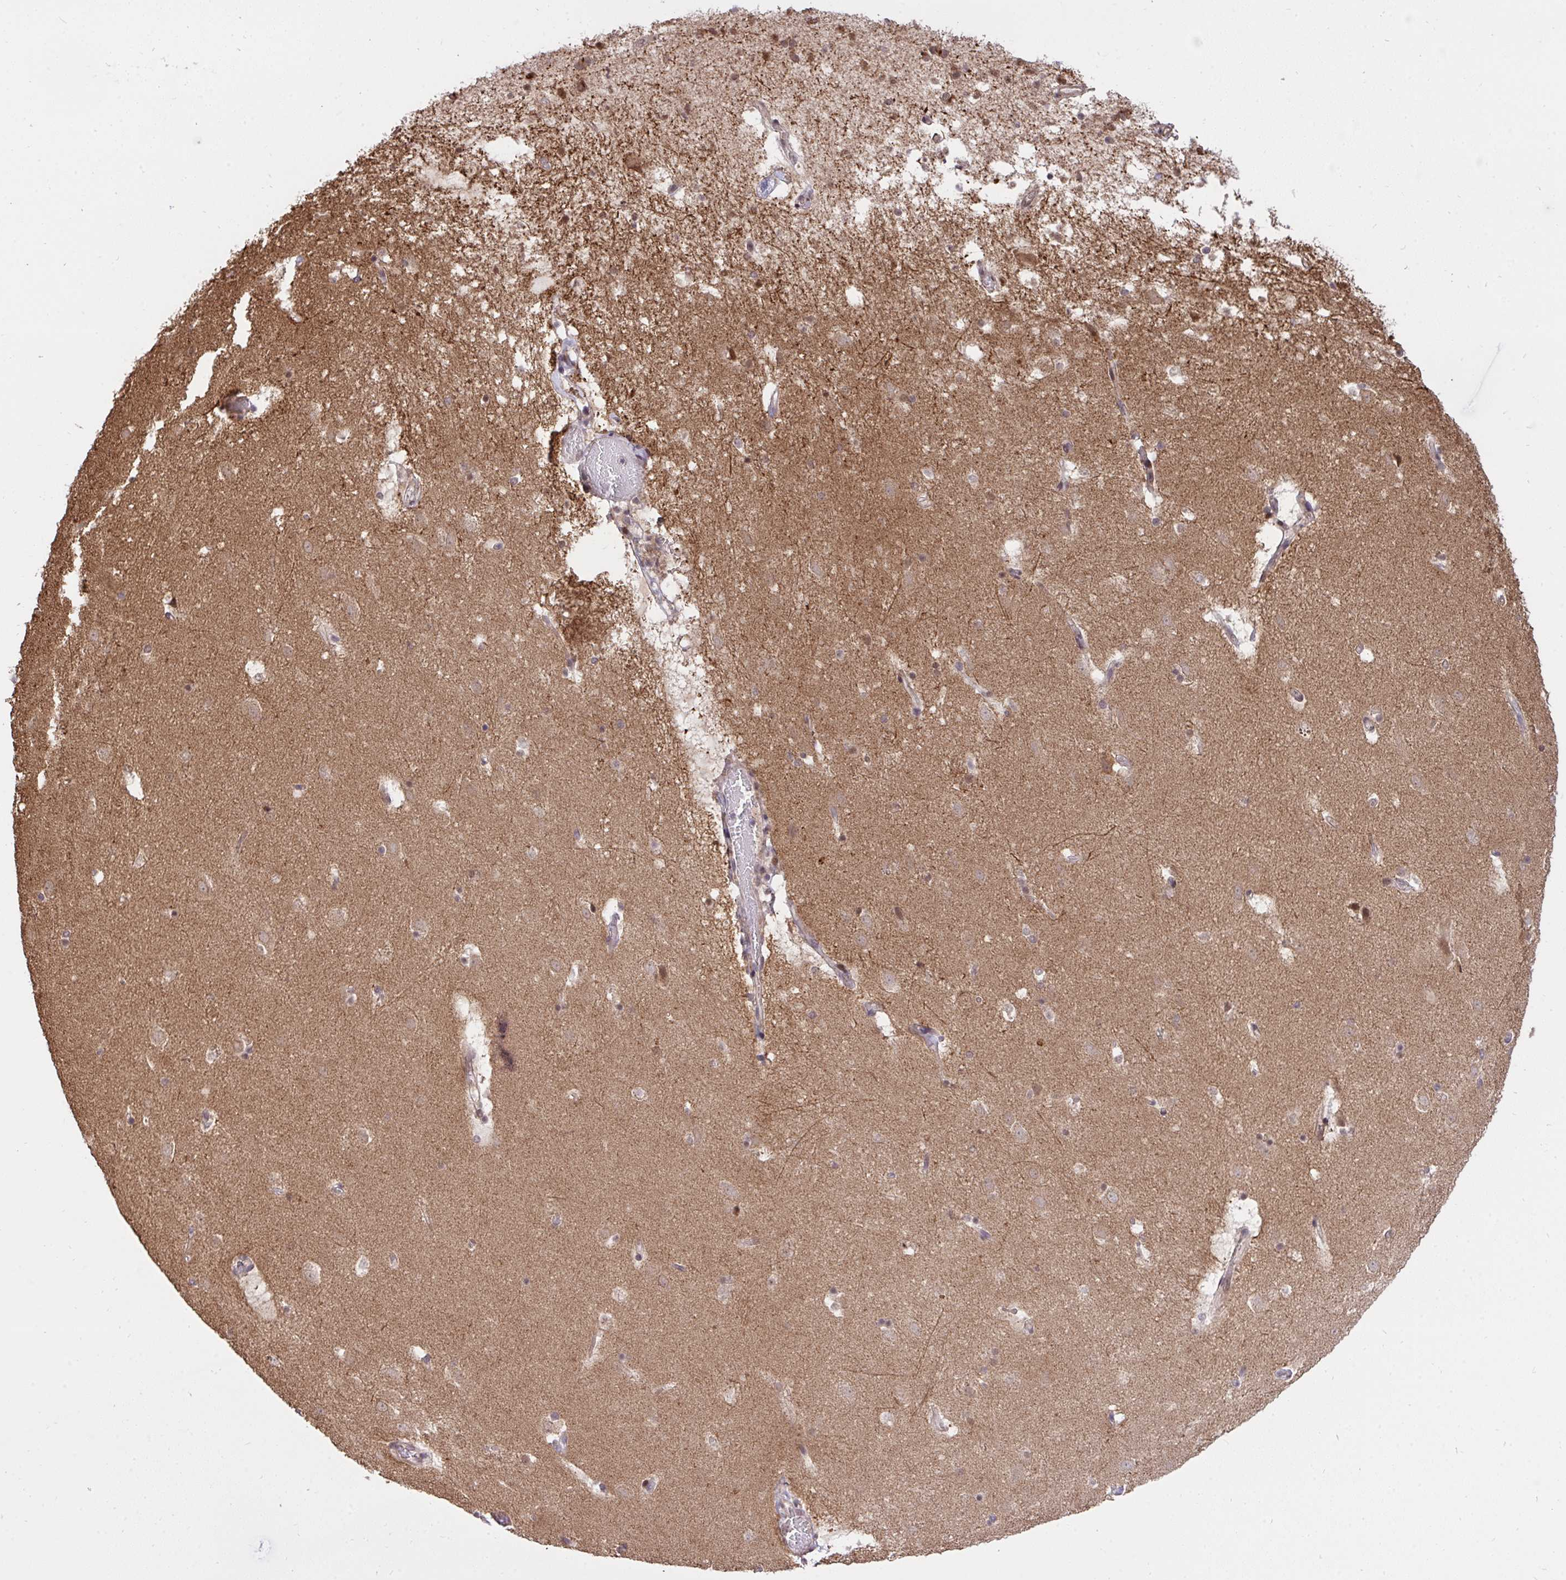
{"staining": {"intensity": "negative", "quantity": "none", "location": "none"}, "tissue": "caudate", "cell_type": "Glial cells", "image_type": "normal", "snomed": [{"axis": "morphology", "description": "Normal tissue, NOS"}, {"axis": "topography", "description": "Lateral ventricle wall"}], "caption": "Histopathology image shows no significant protein staining in glial cells of unremarkable caudate.", "gene": "ERI1", "patient": {"sex": "male", "age": 37}}